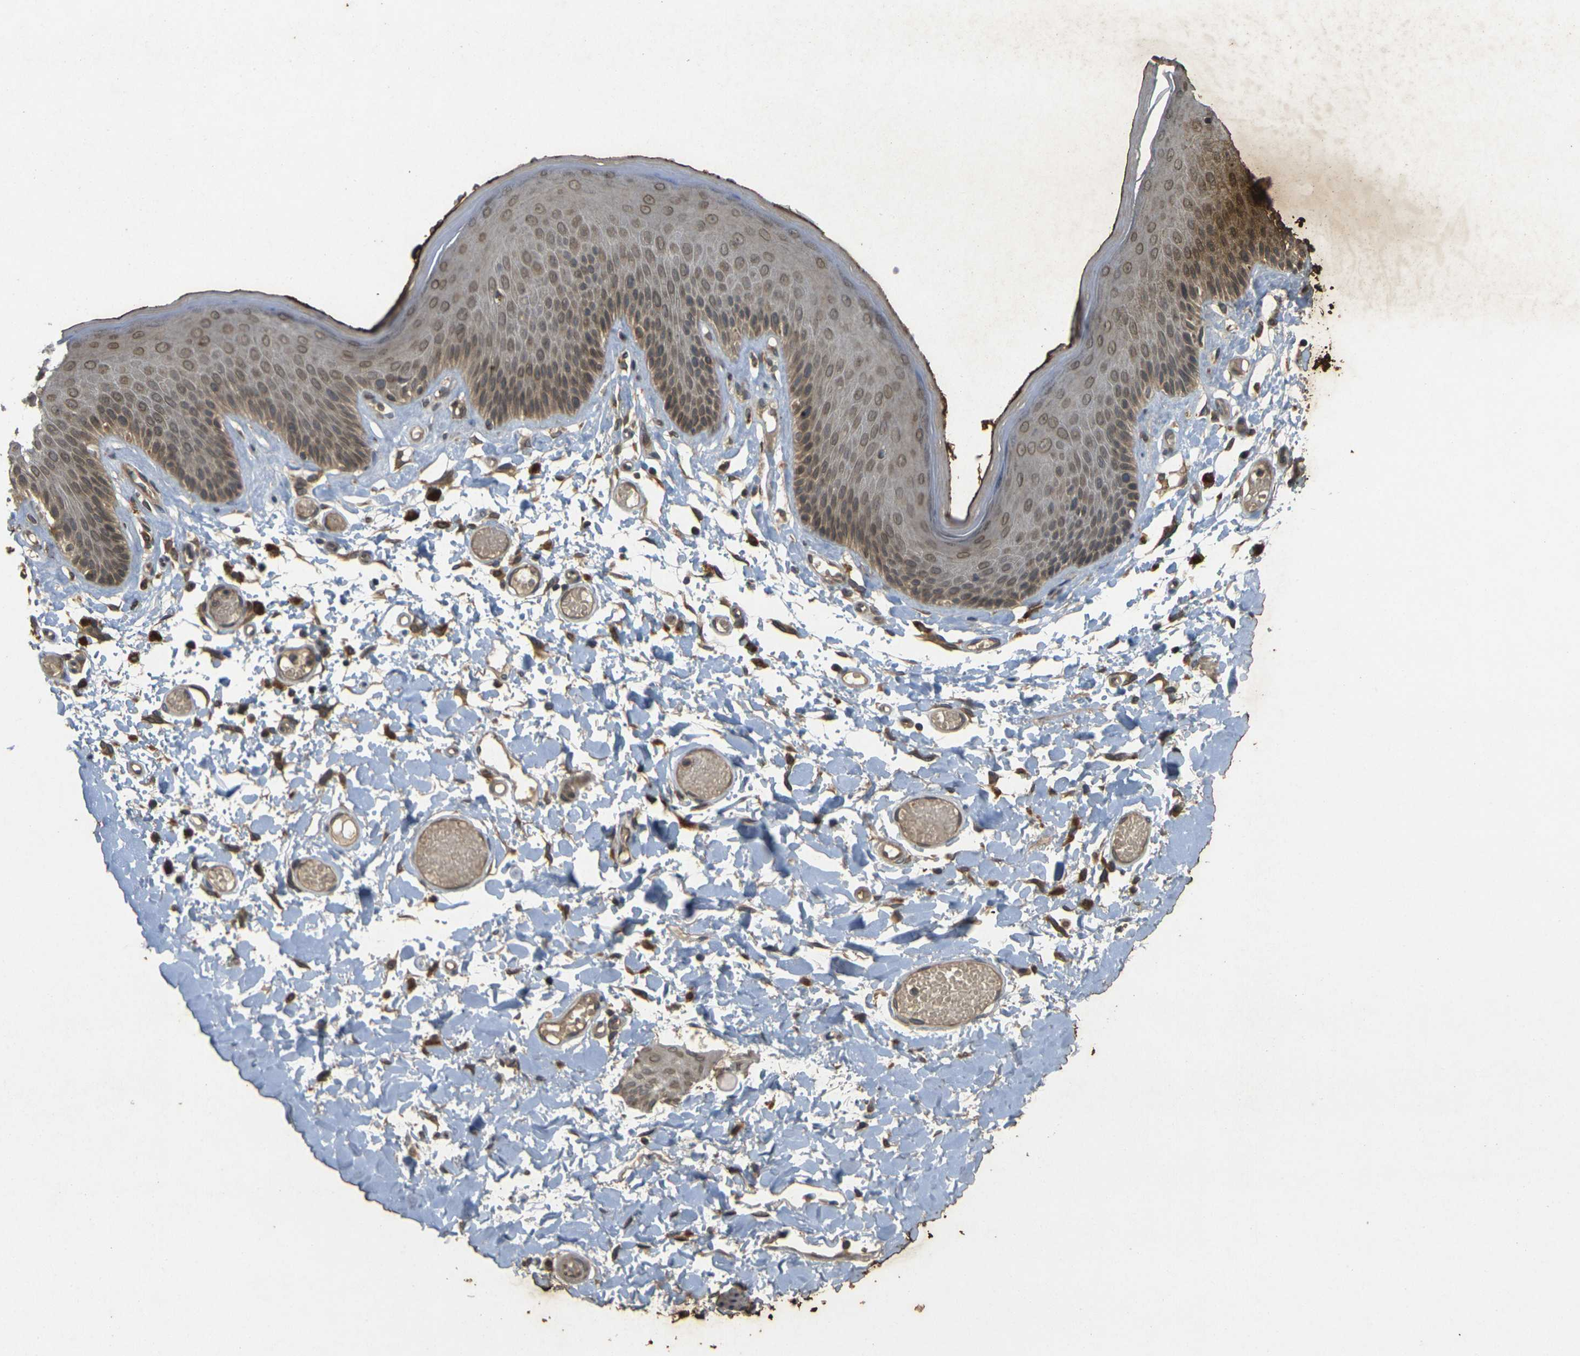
{"staining": {"intensity": "moderate", "quantity": ">75%", "location": "cytoplasmic/membranous,nuclear"}, "tissue": "skin", "cell_type": "Epidermal cells", "image_type": "normal", "snomed": [{"axis": "morphology", "description": "Normal tissue, NOS"}, {"axis": "topography", "description": "Vulva"}], "caption": "The immunohistochemical stain shows moderate cytoplasmic/membranous,nuclear staining in epidermal cells of benign skin. (IHC, brightfield microscopy, high magnification).", "gene": "ERN1", "patient": {"sex": "female", "age": 73}}